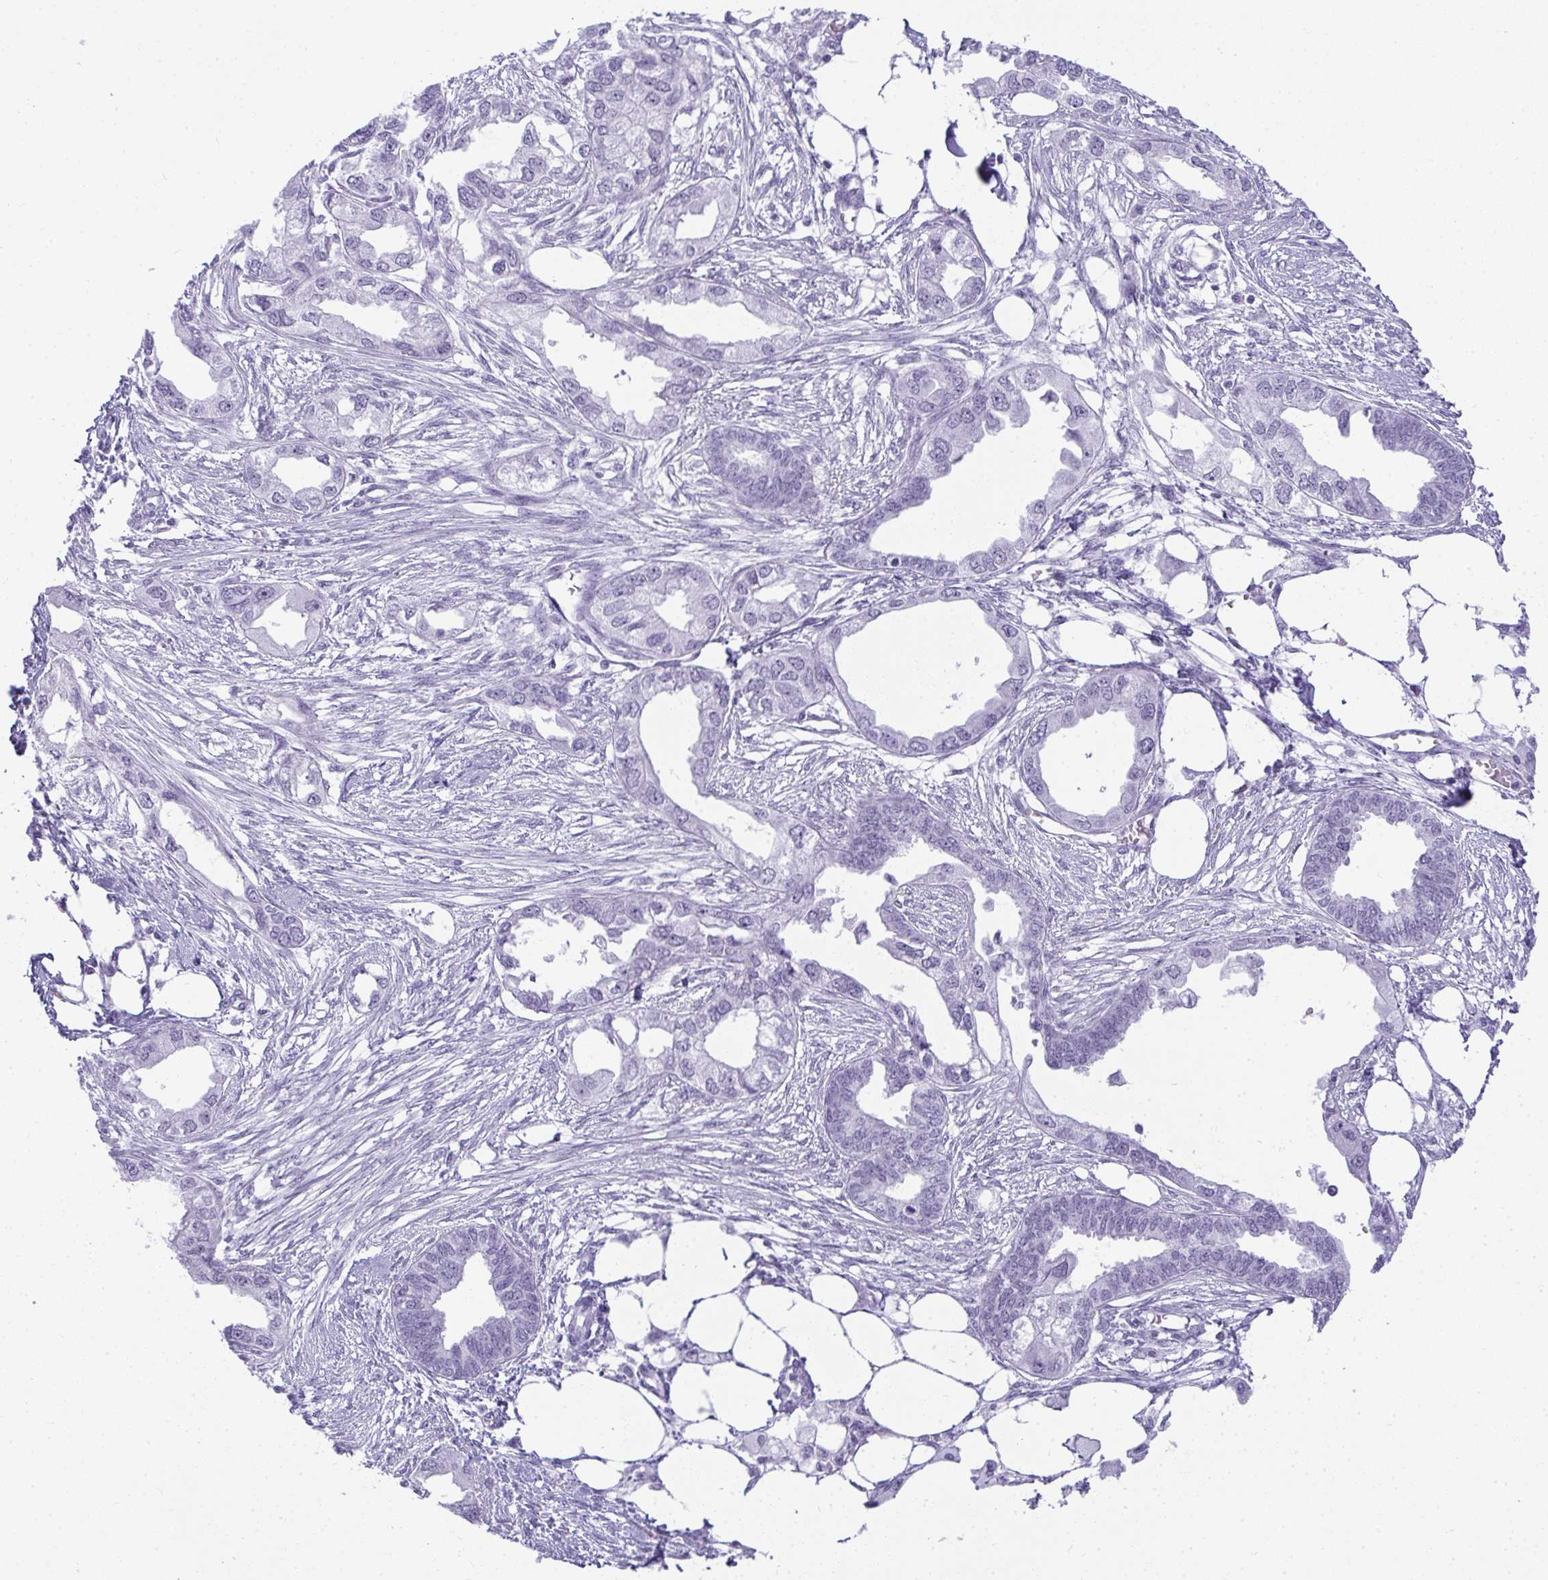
{"staining": {"intensity": "negative", "quantity": "none", "location": "none"}, "tissue": "endometrial cancer", "cell_type": "Tumor cells", "image_type": "cancer", "snomed": [{"axis": "morphology", "description": "Adenocarcinoma, NOS"}, {"axis": "morphology", "description": "Adenocarcinoma, metastatic, NOS"}, {"axis": "topography", "description": "Adipose tissue"}, {"axis": "topography", "description": "Endometrium"}], "caption": "A high-resolution image shows IHC staining of endometrial cancer, which shows no significant expression in tumor cells.", "gene": "PLA2G1B", "patient": {"sex": "female", "age": 67}}